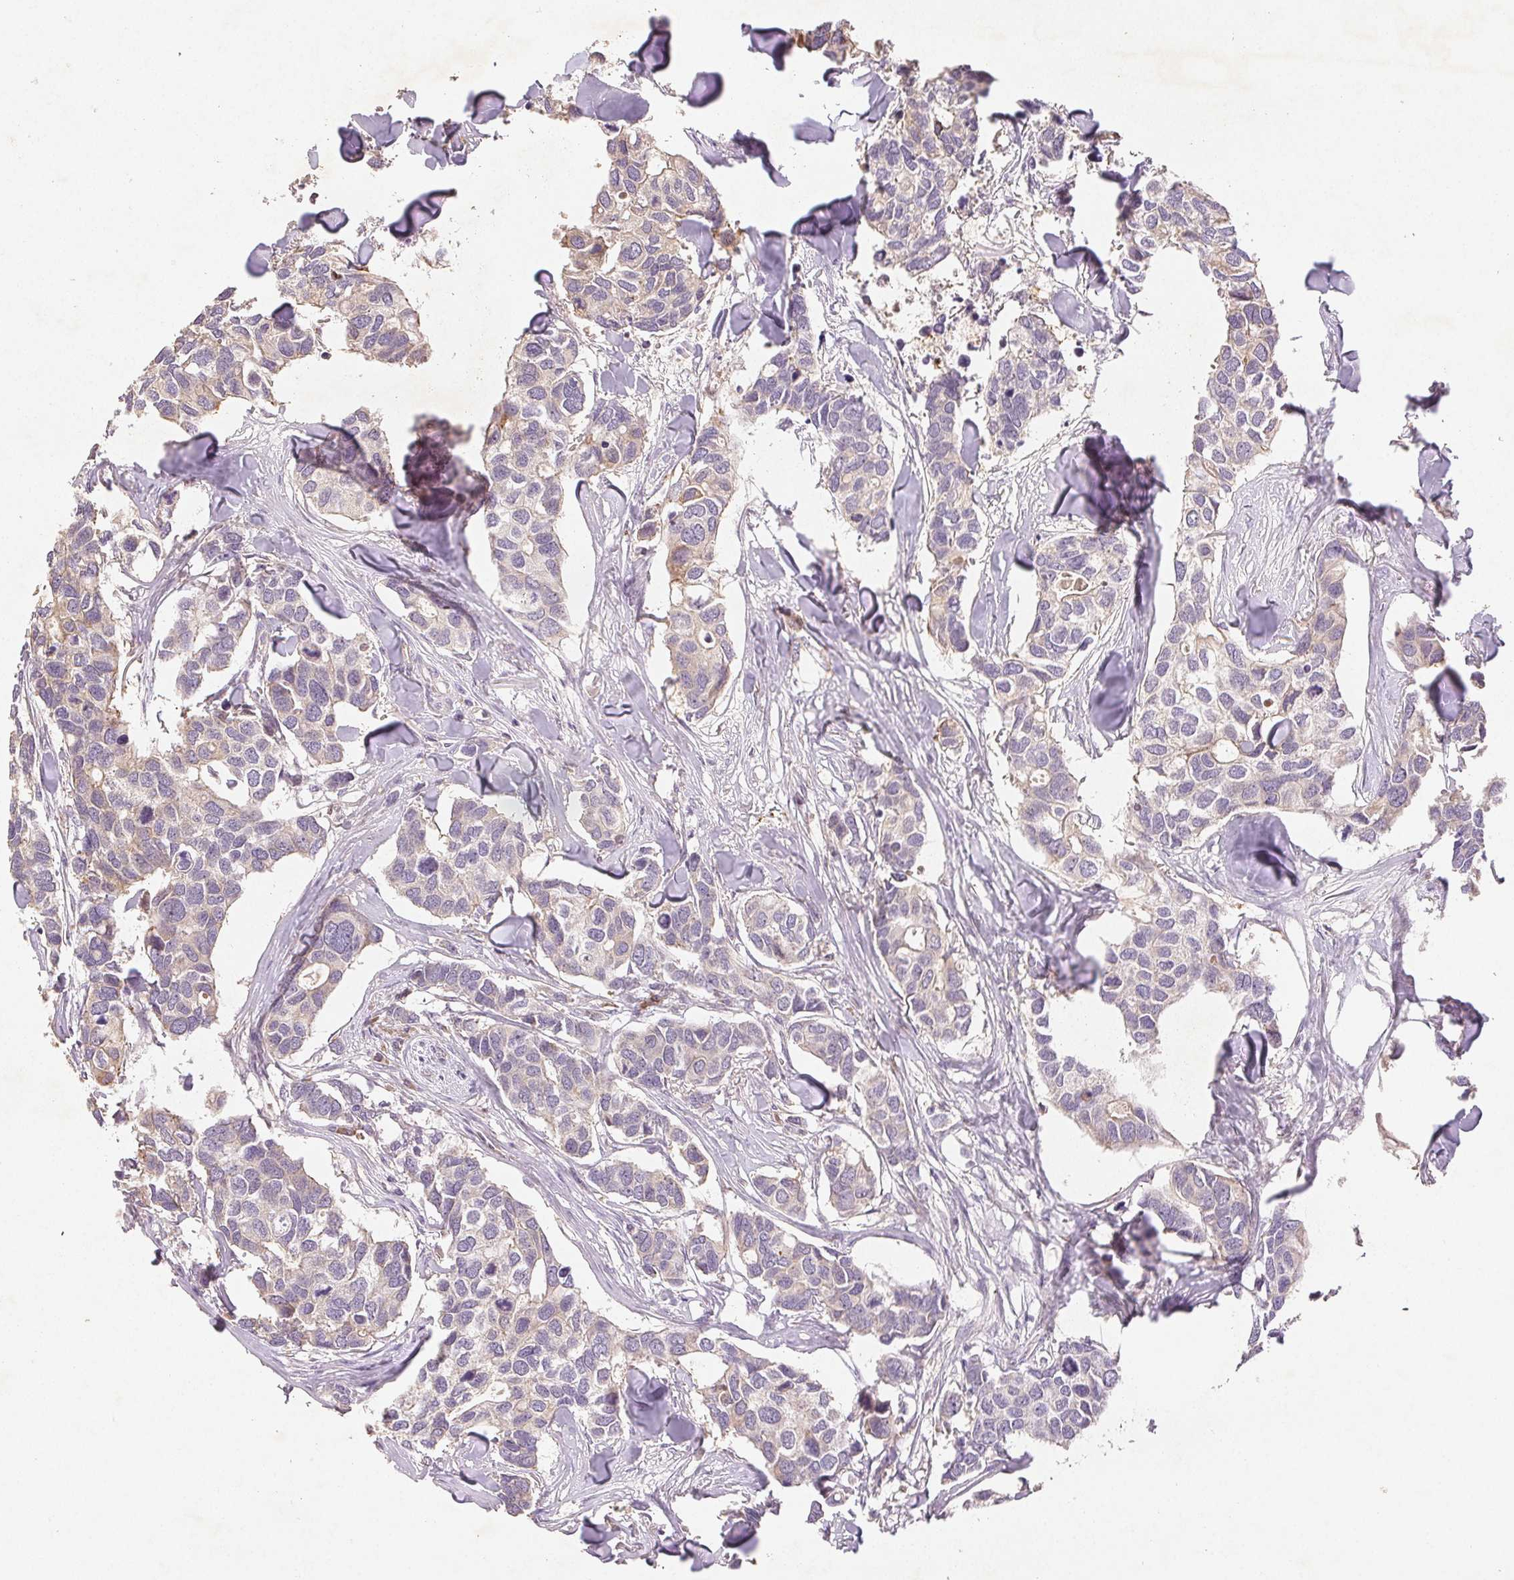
{"staining": {"intensity": "weak", "quantity": "<25%", "location": "cytoplasmic/membranous"}, "tissue": "breast cancer", "cell_type": "Tumor cells", "image_type": "cancer", "snomed": [{"axis": "morphology", "description": "Duct carcinoma"}, {"axis": "topography", "description": "Breast"}], "caption": "A high-resolution histopathology image shows IHC staining of breast cancer, which displays no significant staining in tumor cells.", "gene": "YIF1B", "patient": {"sex": "female", "age": 83}}